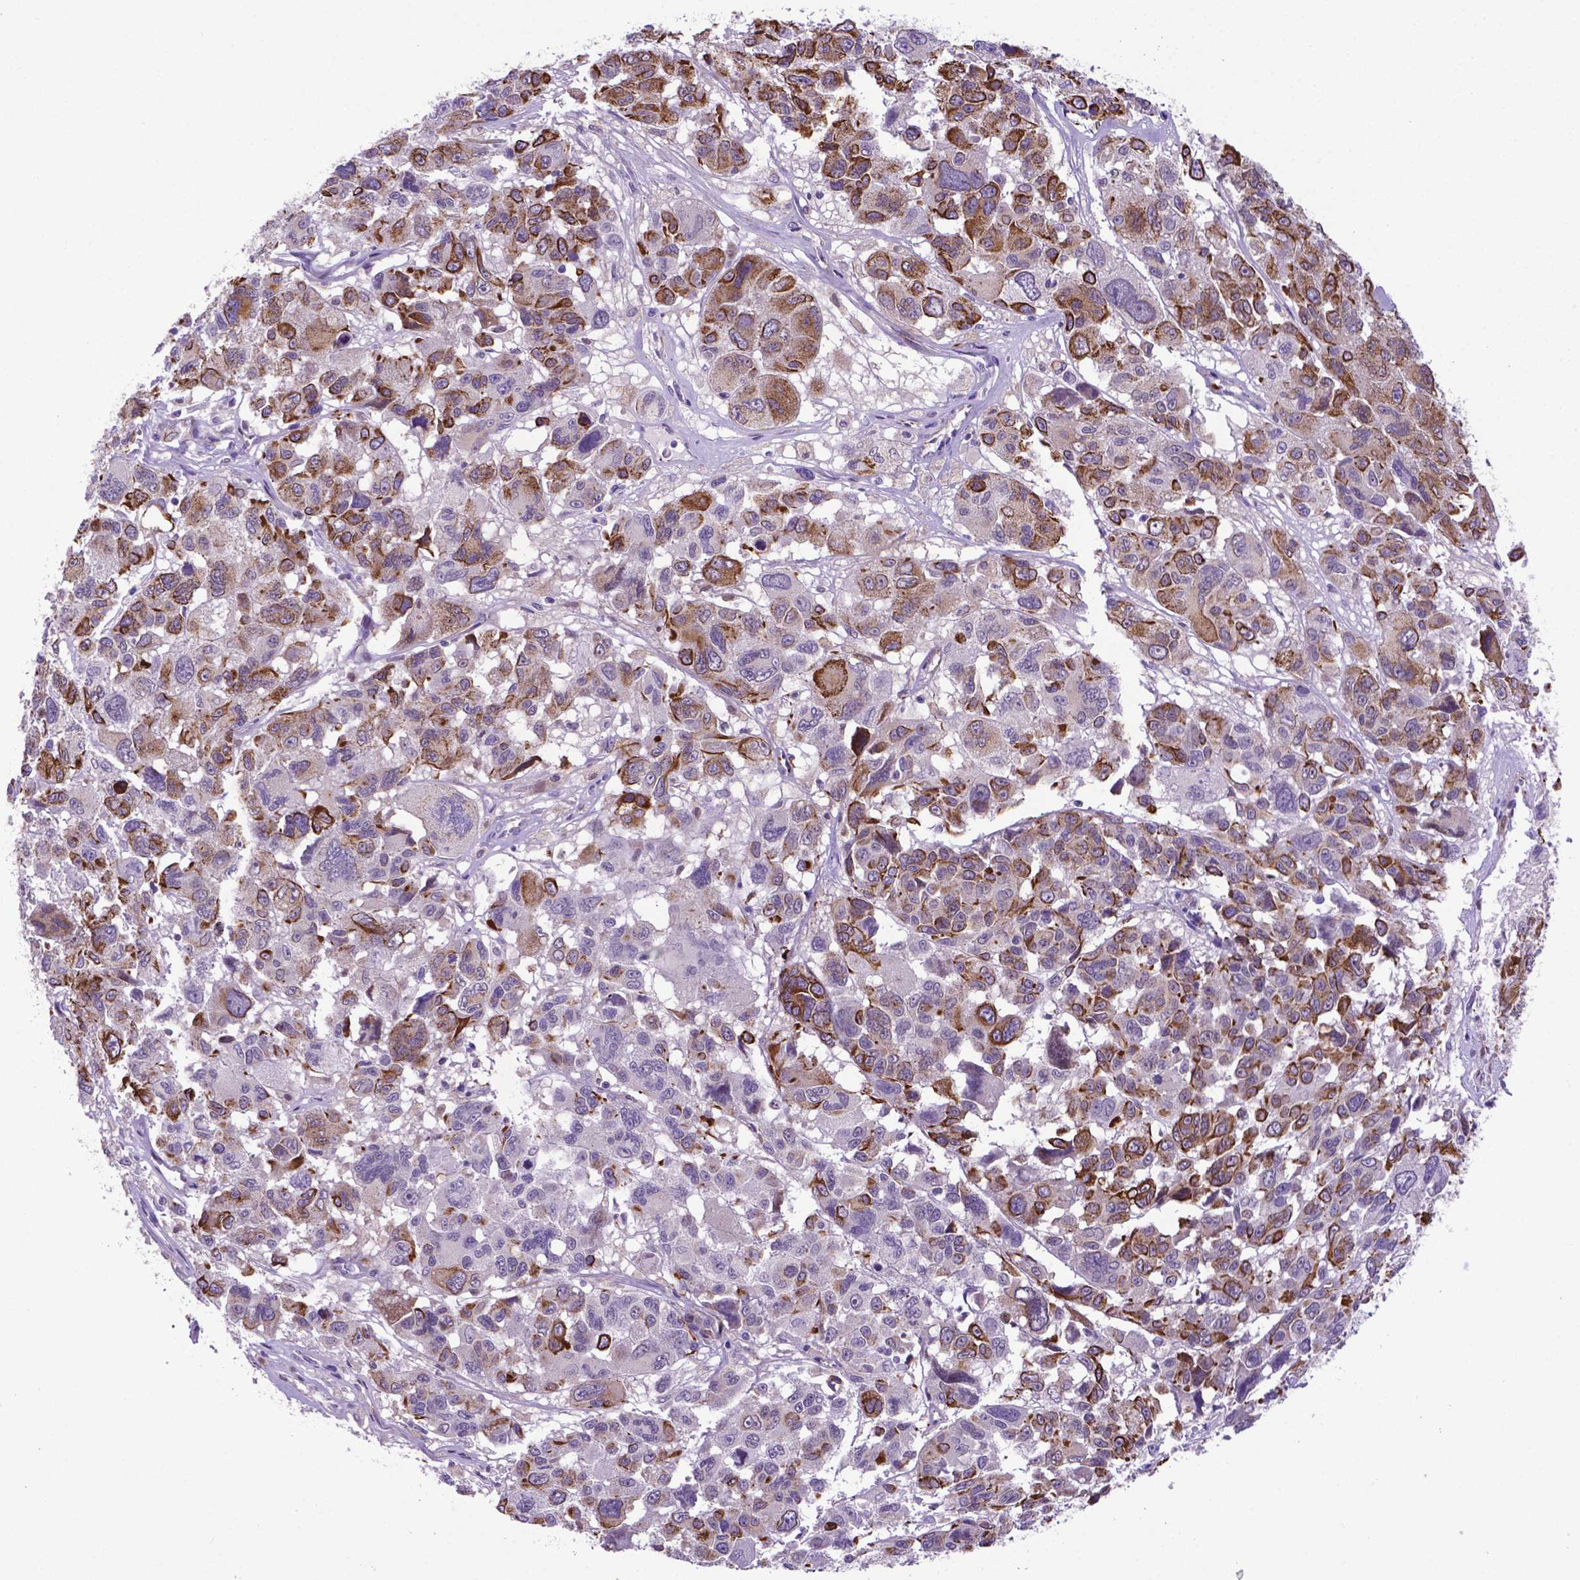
{"staining": {"intensity": "moderate", "quantity": "25%-75%", "location": "cytoplasmic/membranous"}, "tissue": "melanoma", "cell_type": "Tumor cells", "image_type": "cancer", "snomed": [{"axis": "morphology", "description": "Malignant melanoma, NOS"}, {"axis": "topography", "description": "Skin"}], "caption": "An IHC micrograph of tumor tissue is shown. Protein staining in brown labels moderate cytoplasmic/membranous positivity in melanoma within tumor cells.", "gene": "LZTR1", "patient": {"sex": "female", "age": 66}}